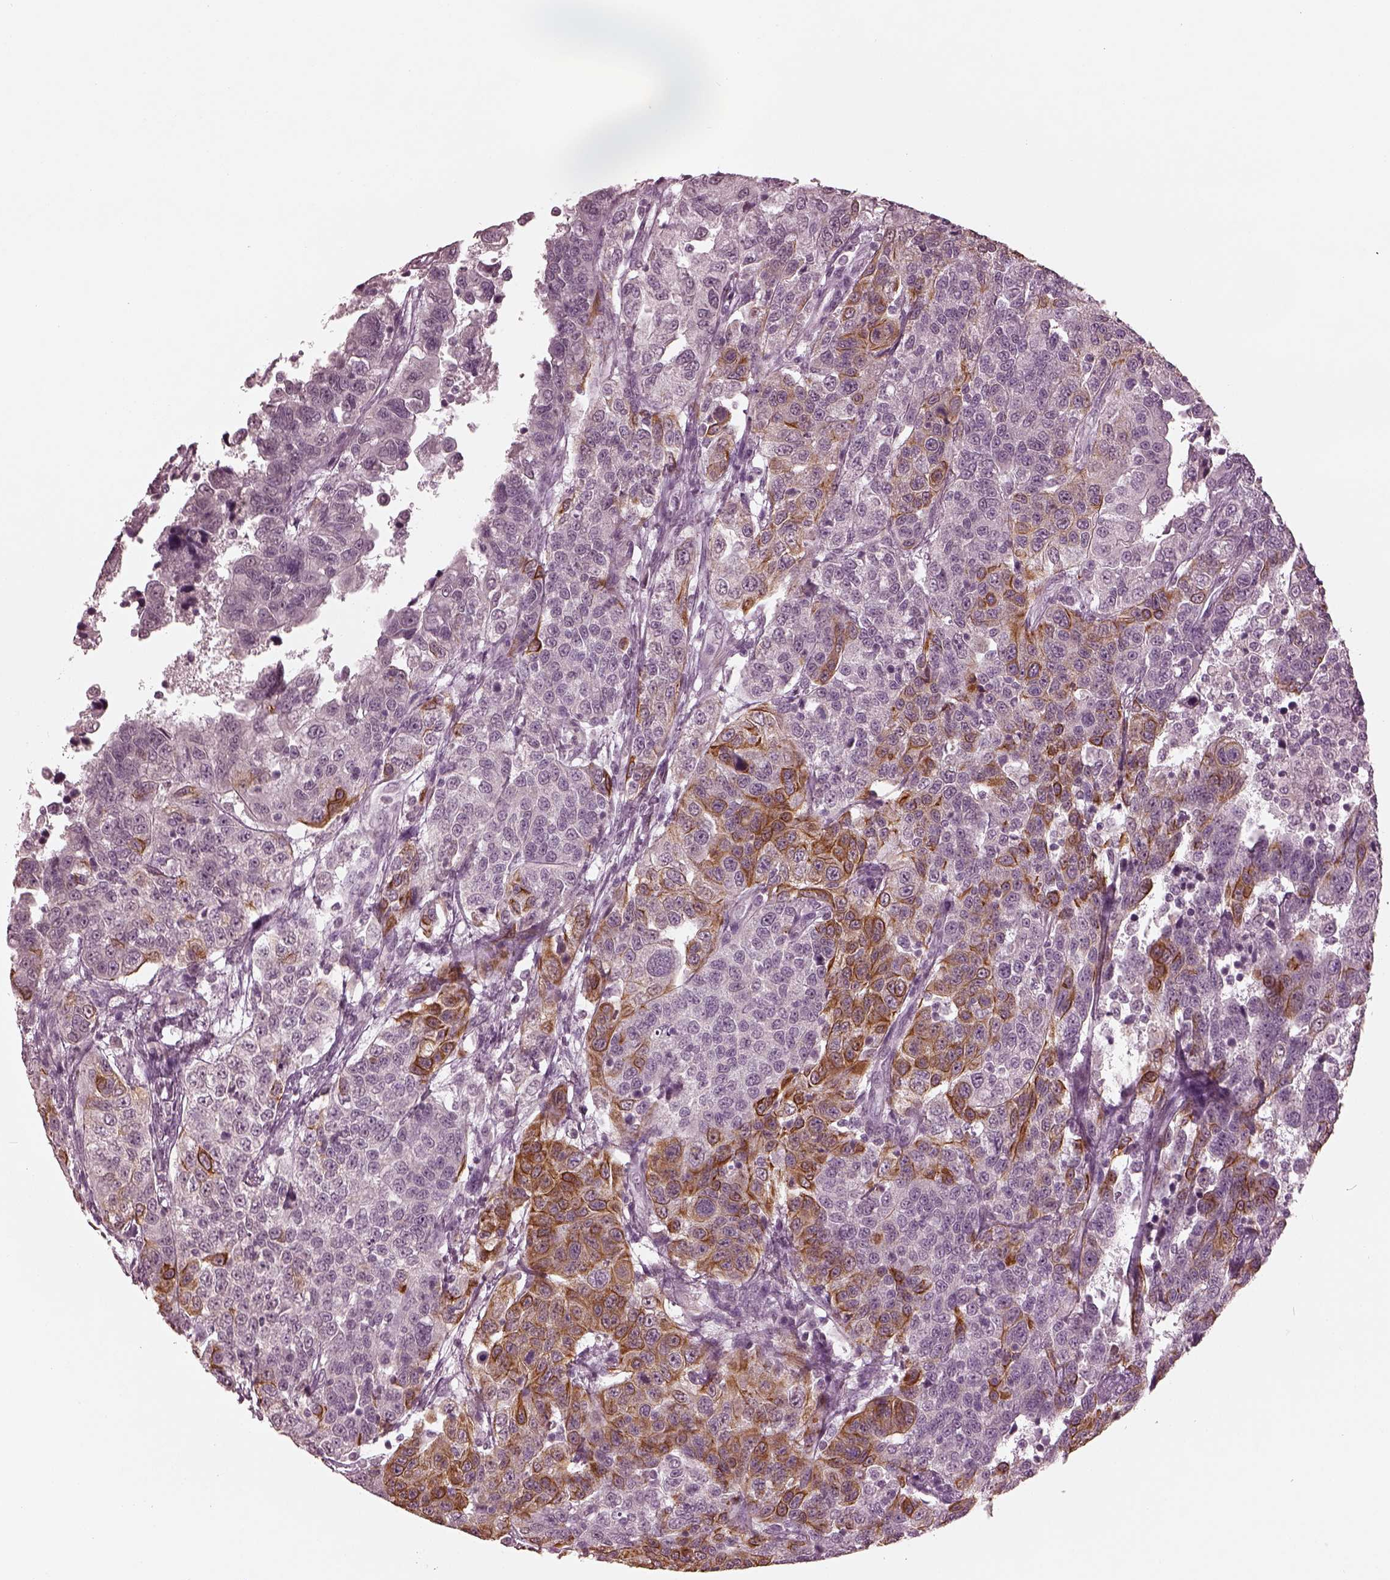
{"staining": {"intensity": "strong", "quantity": "<25%", "location": "cytoplasmic/membranous"}, "tissue": "urothelial cancer", "cell_type": "Tumor cells", "image_type": "cancer", "snomed": [{"axis": "morphology", "description": "Urothelial carcinoma, NOS"}, {"axis": "morphology", "description": "Urothelial carcinoma, High grade"}, {"axis": "topography", "description": "Urinary bladder"}], "caption": "Human transitional cell carcinoma stained for a protein (brown) displays strong cytoplasmic/membranous positive expression in approximately <25% of tumor cells.", "gene": "KRT79", "patient": {"sex": "female", "age": 73}}